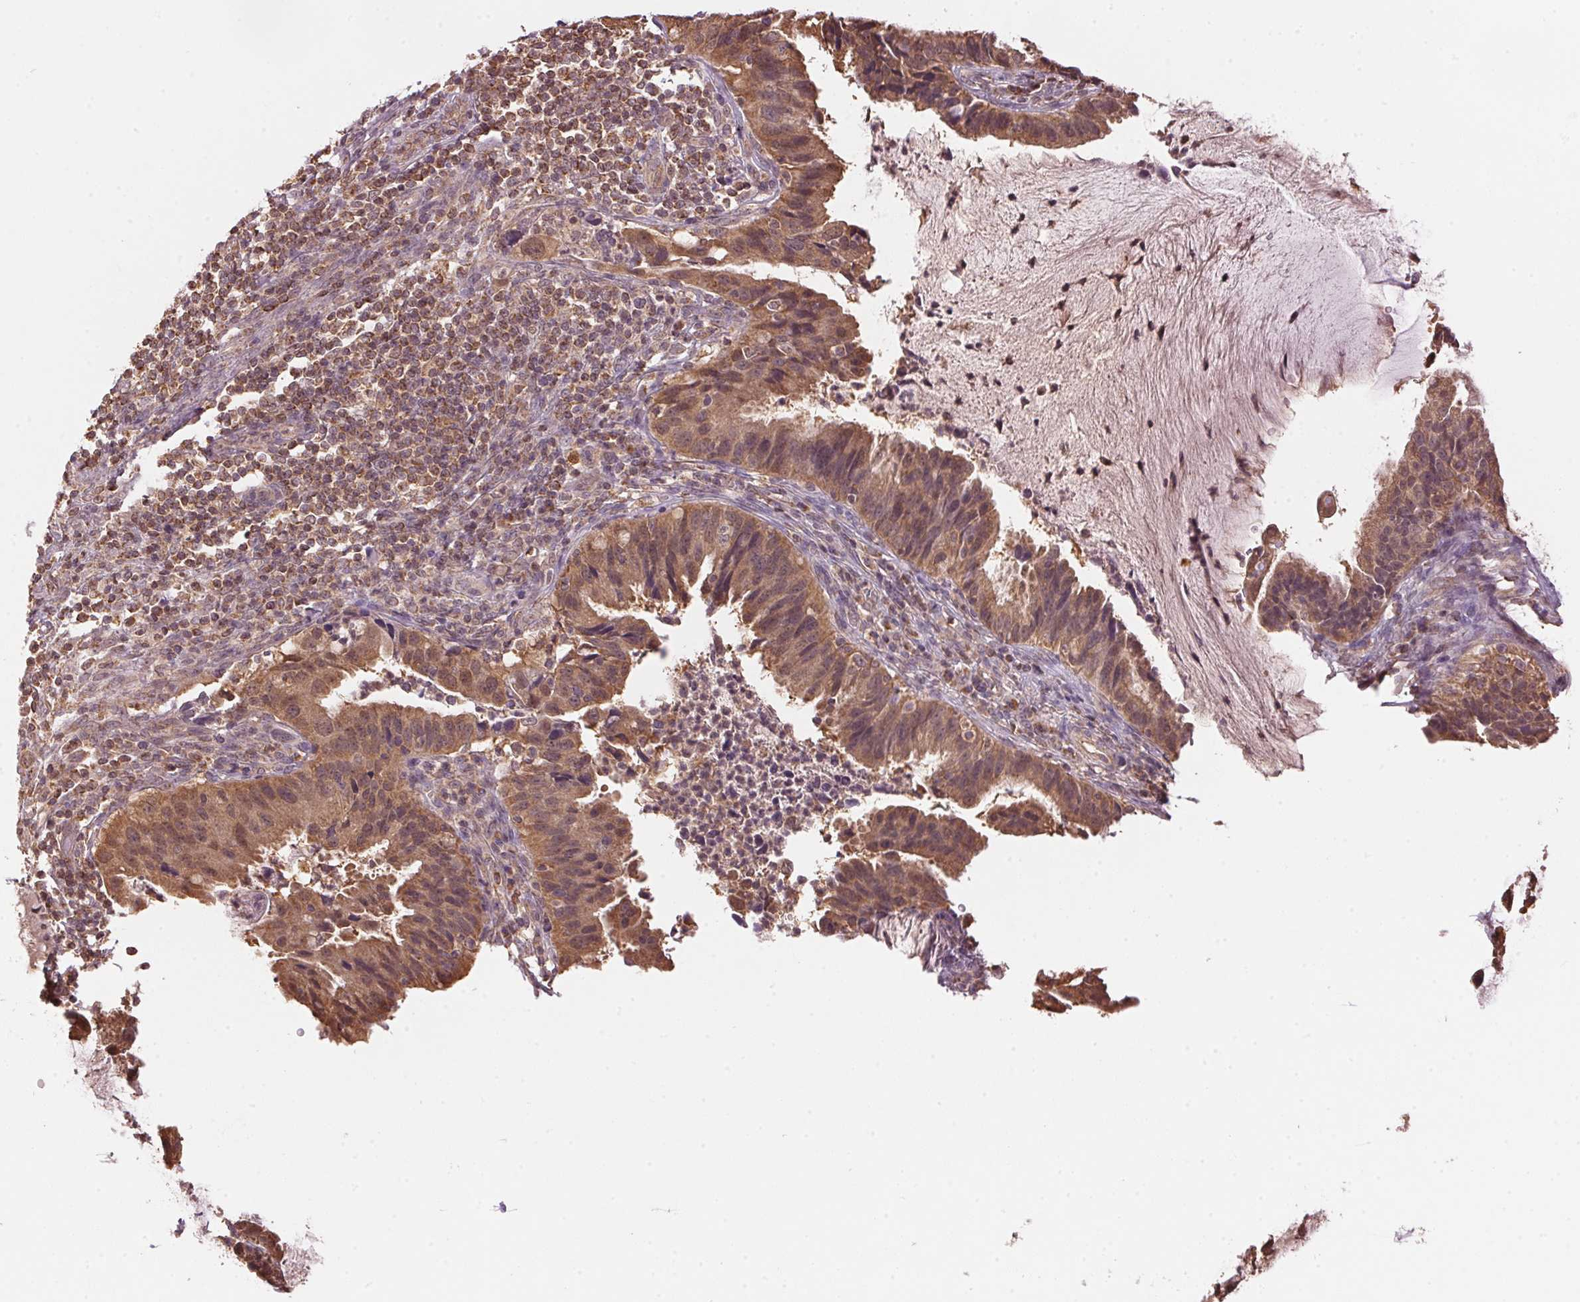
{"staining": {"intensity": "moderate", "quantity": ">75%", "location": "cytoplasmic/membranous"}, "tissue": "cervical cancer", "cell_type": "Tumor cells", "image_type": "cancer", "snomed": [{"axis": "morphology", "description": "Adenocarcinoma, NOS"}, {"axis": "topography", "description": "Cervix"}], "caption": "Cervical cancer (adenocarcinoma) stained with a protein marker shows moderate staining in tumor cells.", "gene": "ARHGAP6", "patient": {"sex": "female", "age": 34}}